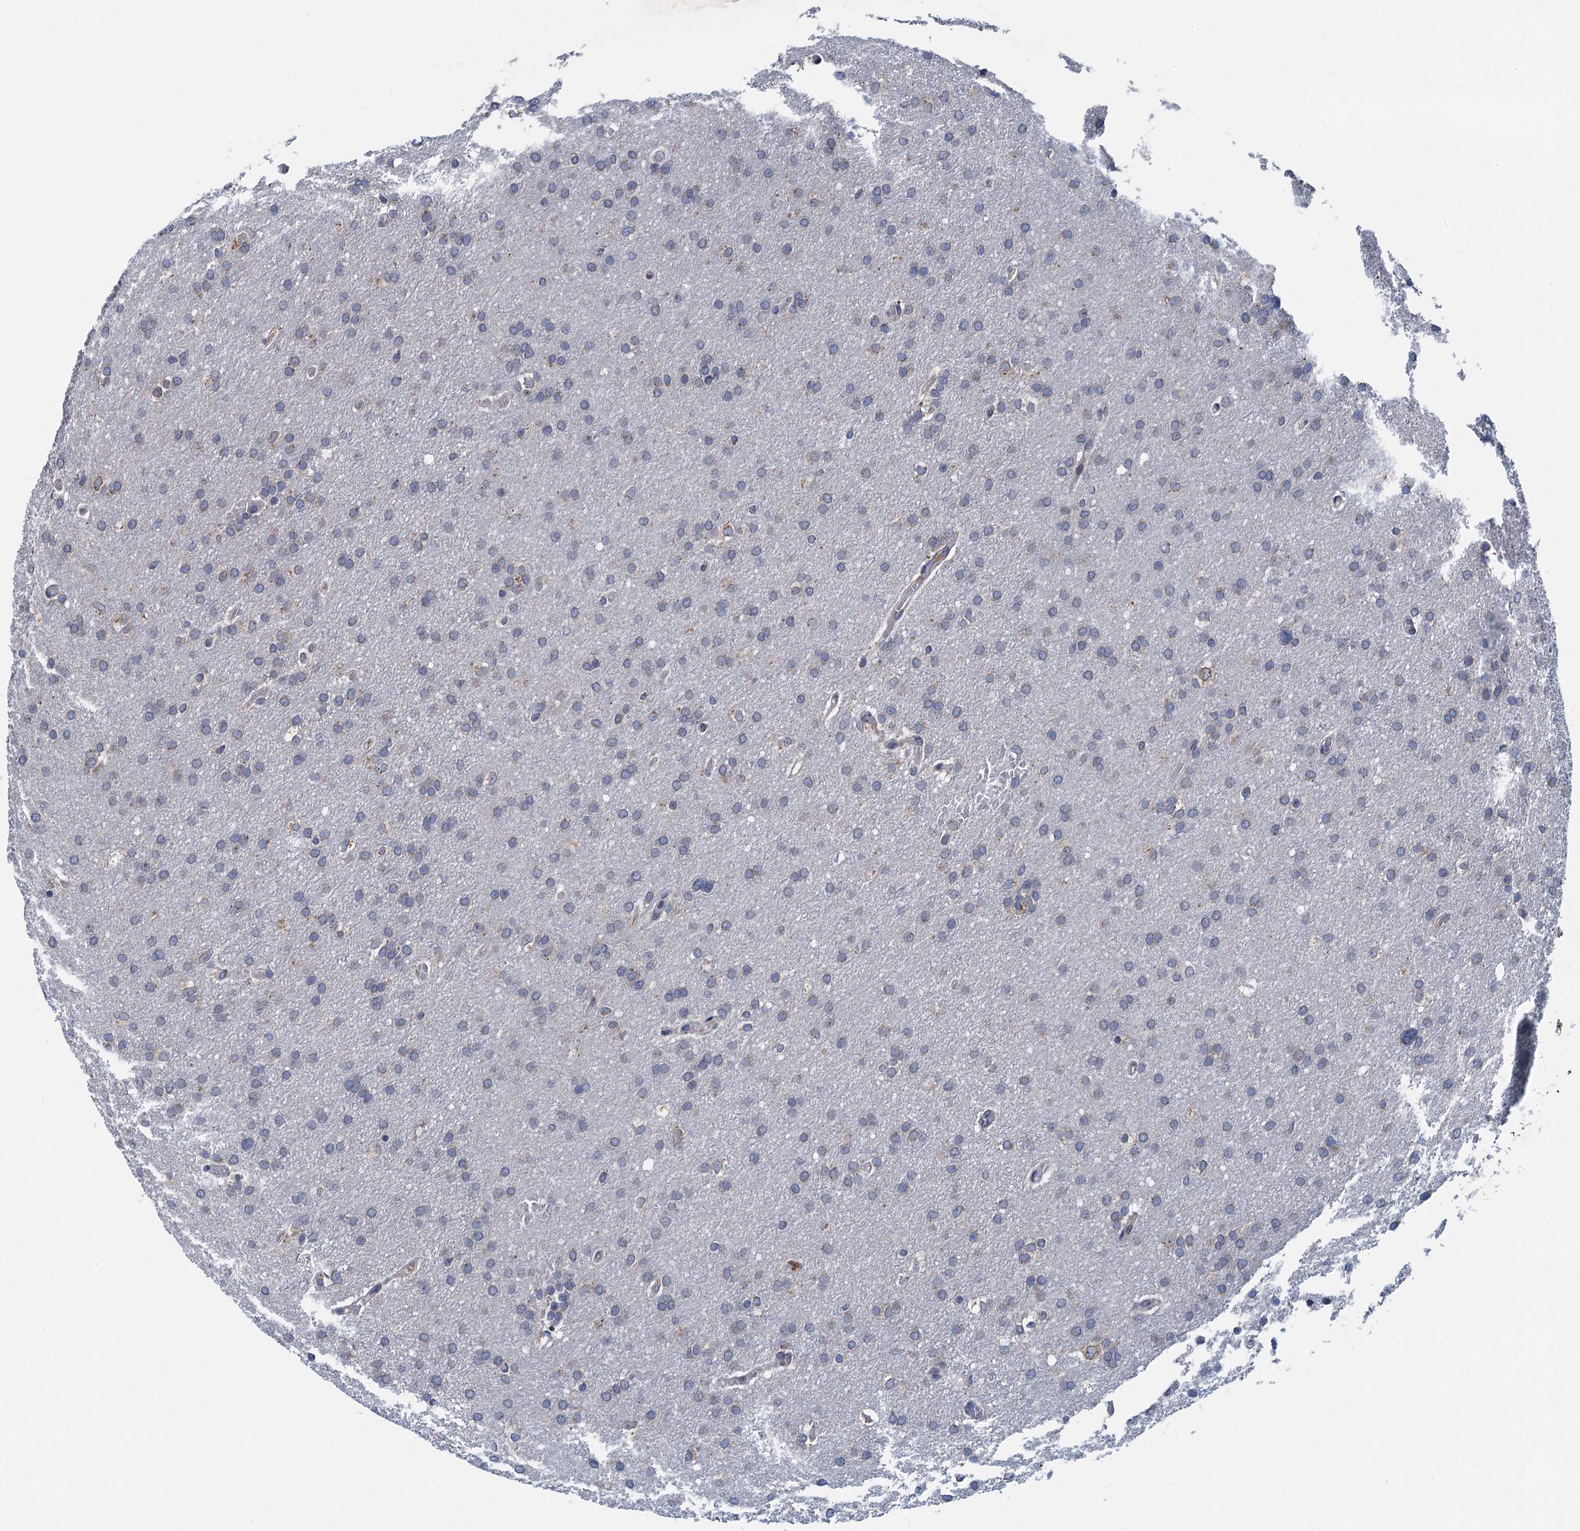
{"staining": {"intensity": "negative", "quantity": "none", "location": "none"}, "tissue": "glioma", "cell_type": "Tumor cells", "image_type": "cancer", "snomed": [{"axis": "morphology", "description": "Glioma, malignant, High grade"}, {"axis": "topography", "description": "Cerebral cortex"}], "caption": "Glioma stained for a protein using immunohistochemistry (IHC) reveals no staining tumor cells.", "gene": "CTU2", "patient": {"sex": "female", "age": 36}}